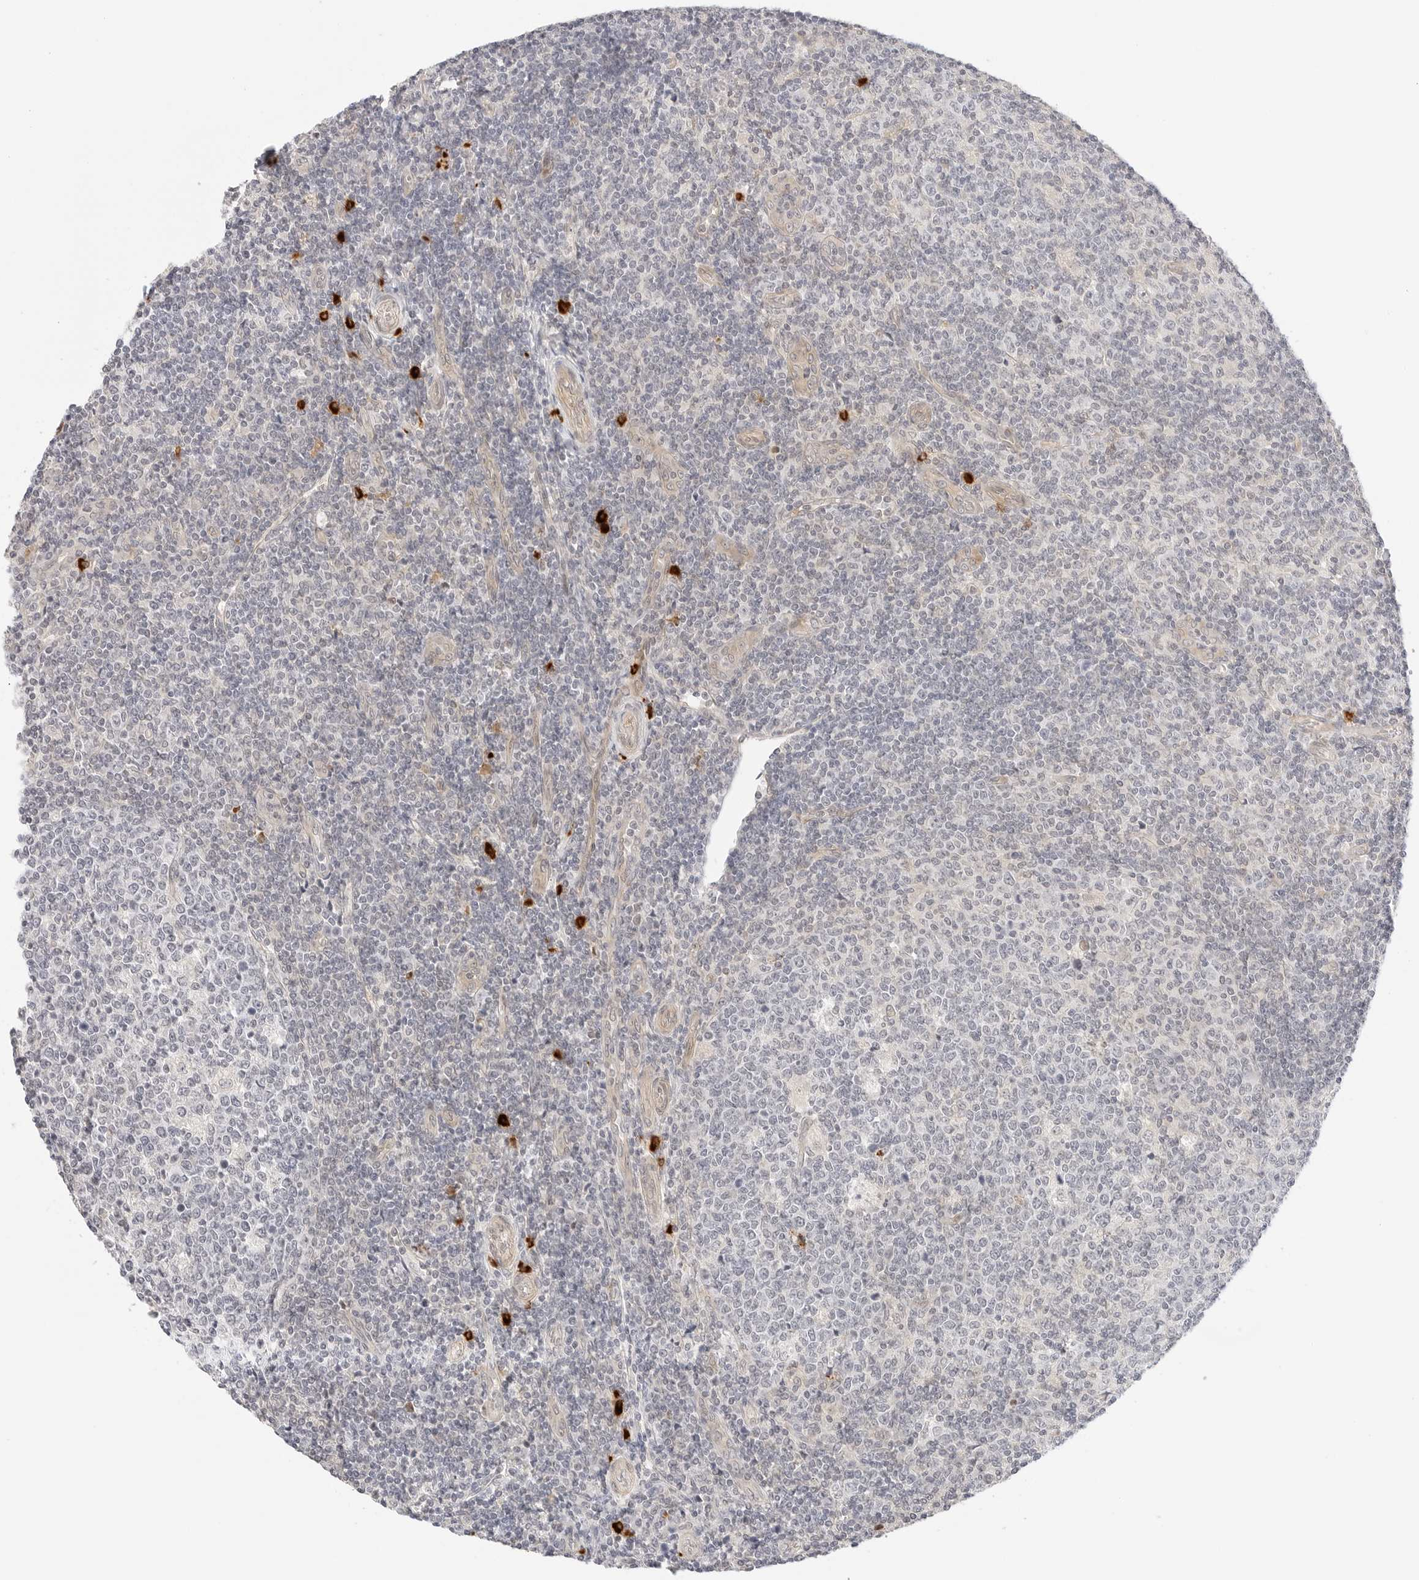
{"staining": {"intensity": "negative", "quantity": "none", "location": "none"}, "tissue": "tonsil", "cell_type": "Germinal center cells", "image_type": "normal", "snomed": [{"axis": "morphology", "description": "Normal tissue, NOS"}, {"axis": "topography", "description": "Tonsil"}], "caption": "DAB (3,3'-diaminobenzidine) immunohistochemical staining of normal tonsil exhibits no significant expression in germinal center cells. (Brightfield microscopy of DAB immunohistochemistry (IHC) at high magnification).", "gene": "TEKT2", "patient": {"sex": "female", "age": 19}}